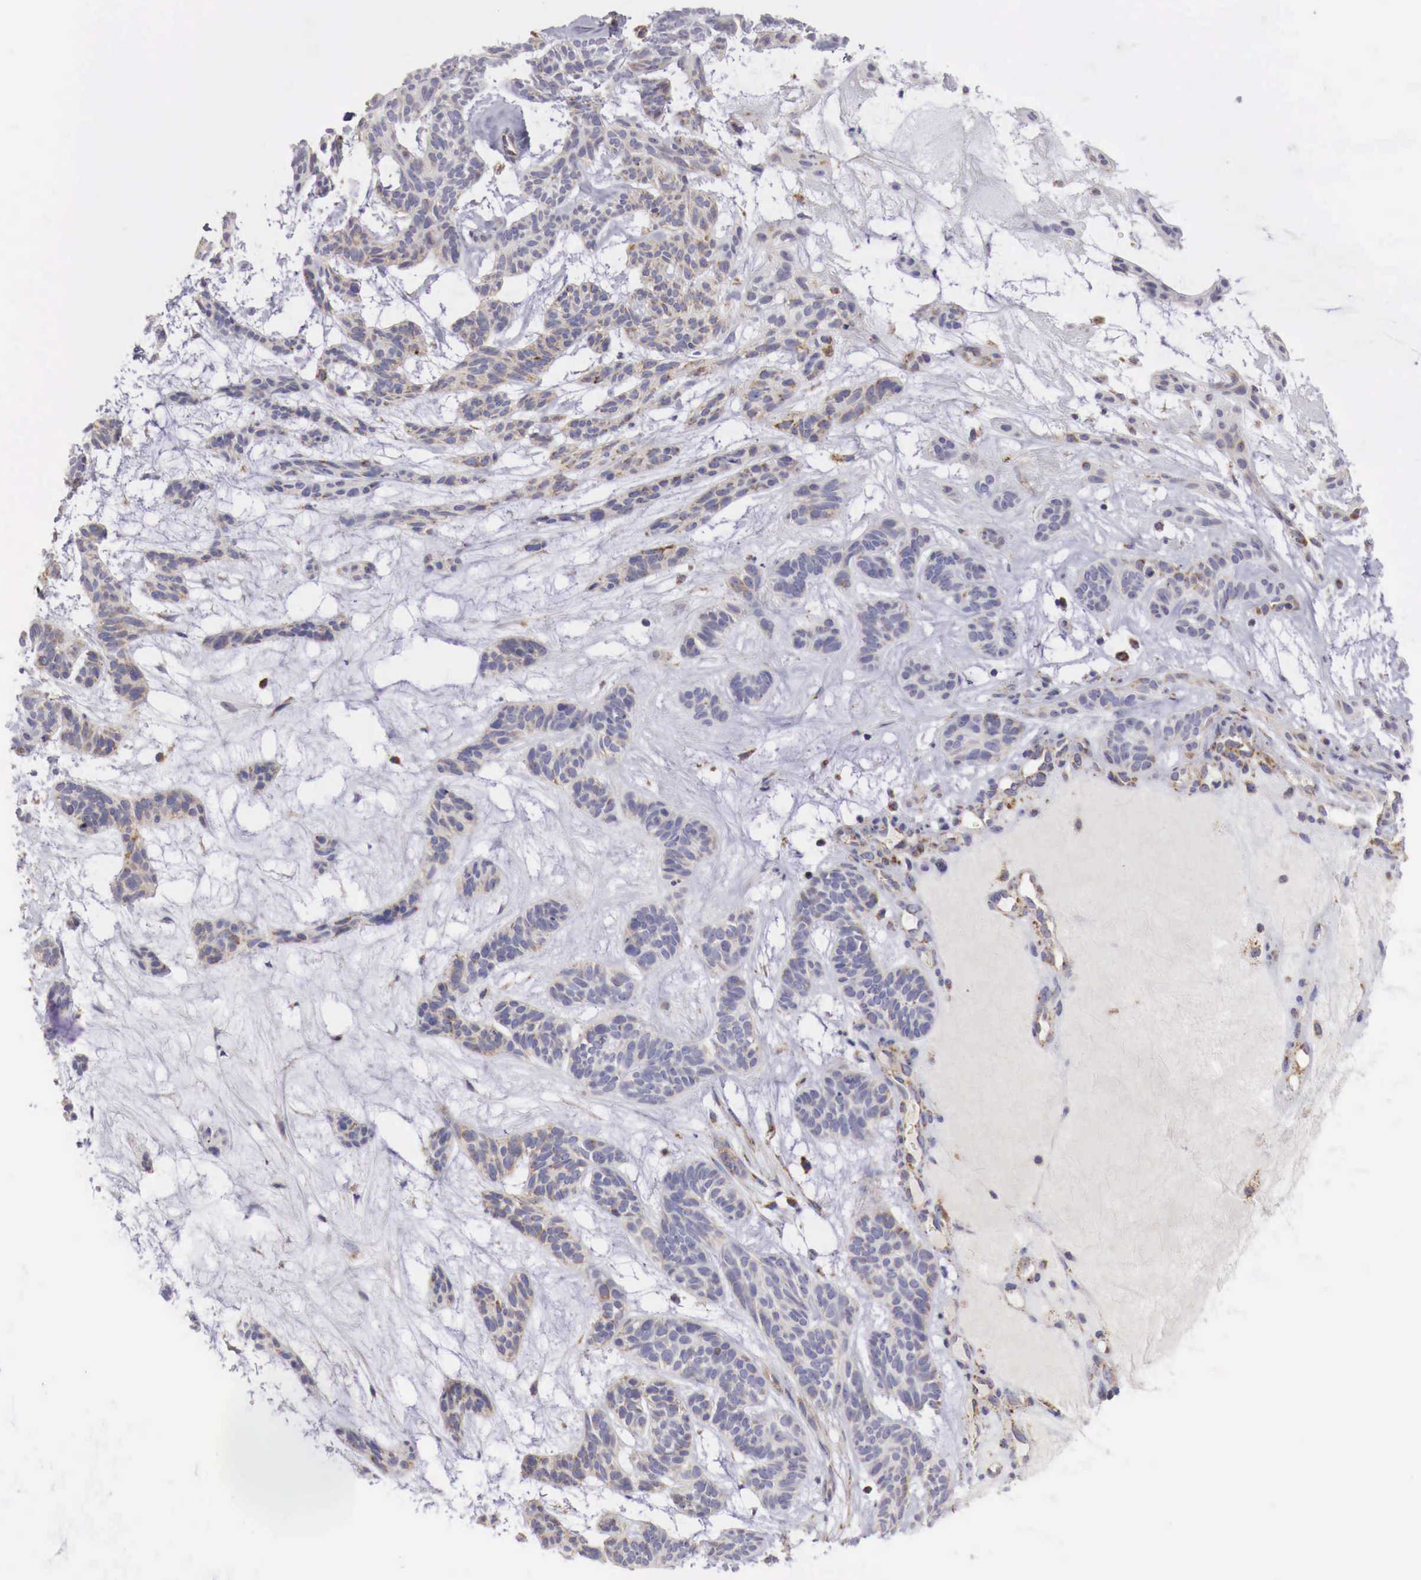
{"staining": {"intensity": "weak", "quantity": "<25%", "location": "cytoplasmic/membranous"}, "tissue": "skin cancer", "cell_type": "Tumor cells", "image_type": "cancer", "snomed": [{"axis": "morphology", "description": "Basal cell carcinoma"}, {"axis": "topography", "description": "Skin"}], "caption": "A high-resolution photomicrograph shows IHC staining of skin cancer (basal cell carcinoma), which shows no significant expression in tumor cells.", "gene": "XPNPEP3", "patient": {"sex": "male", "age": 75}}